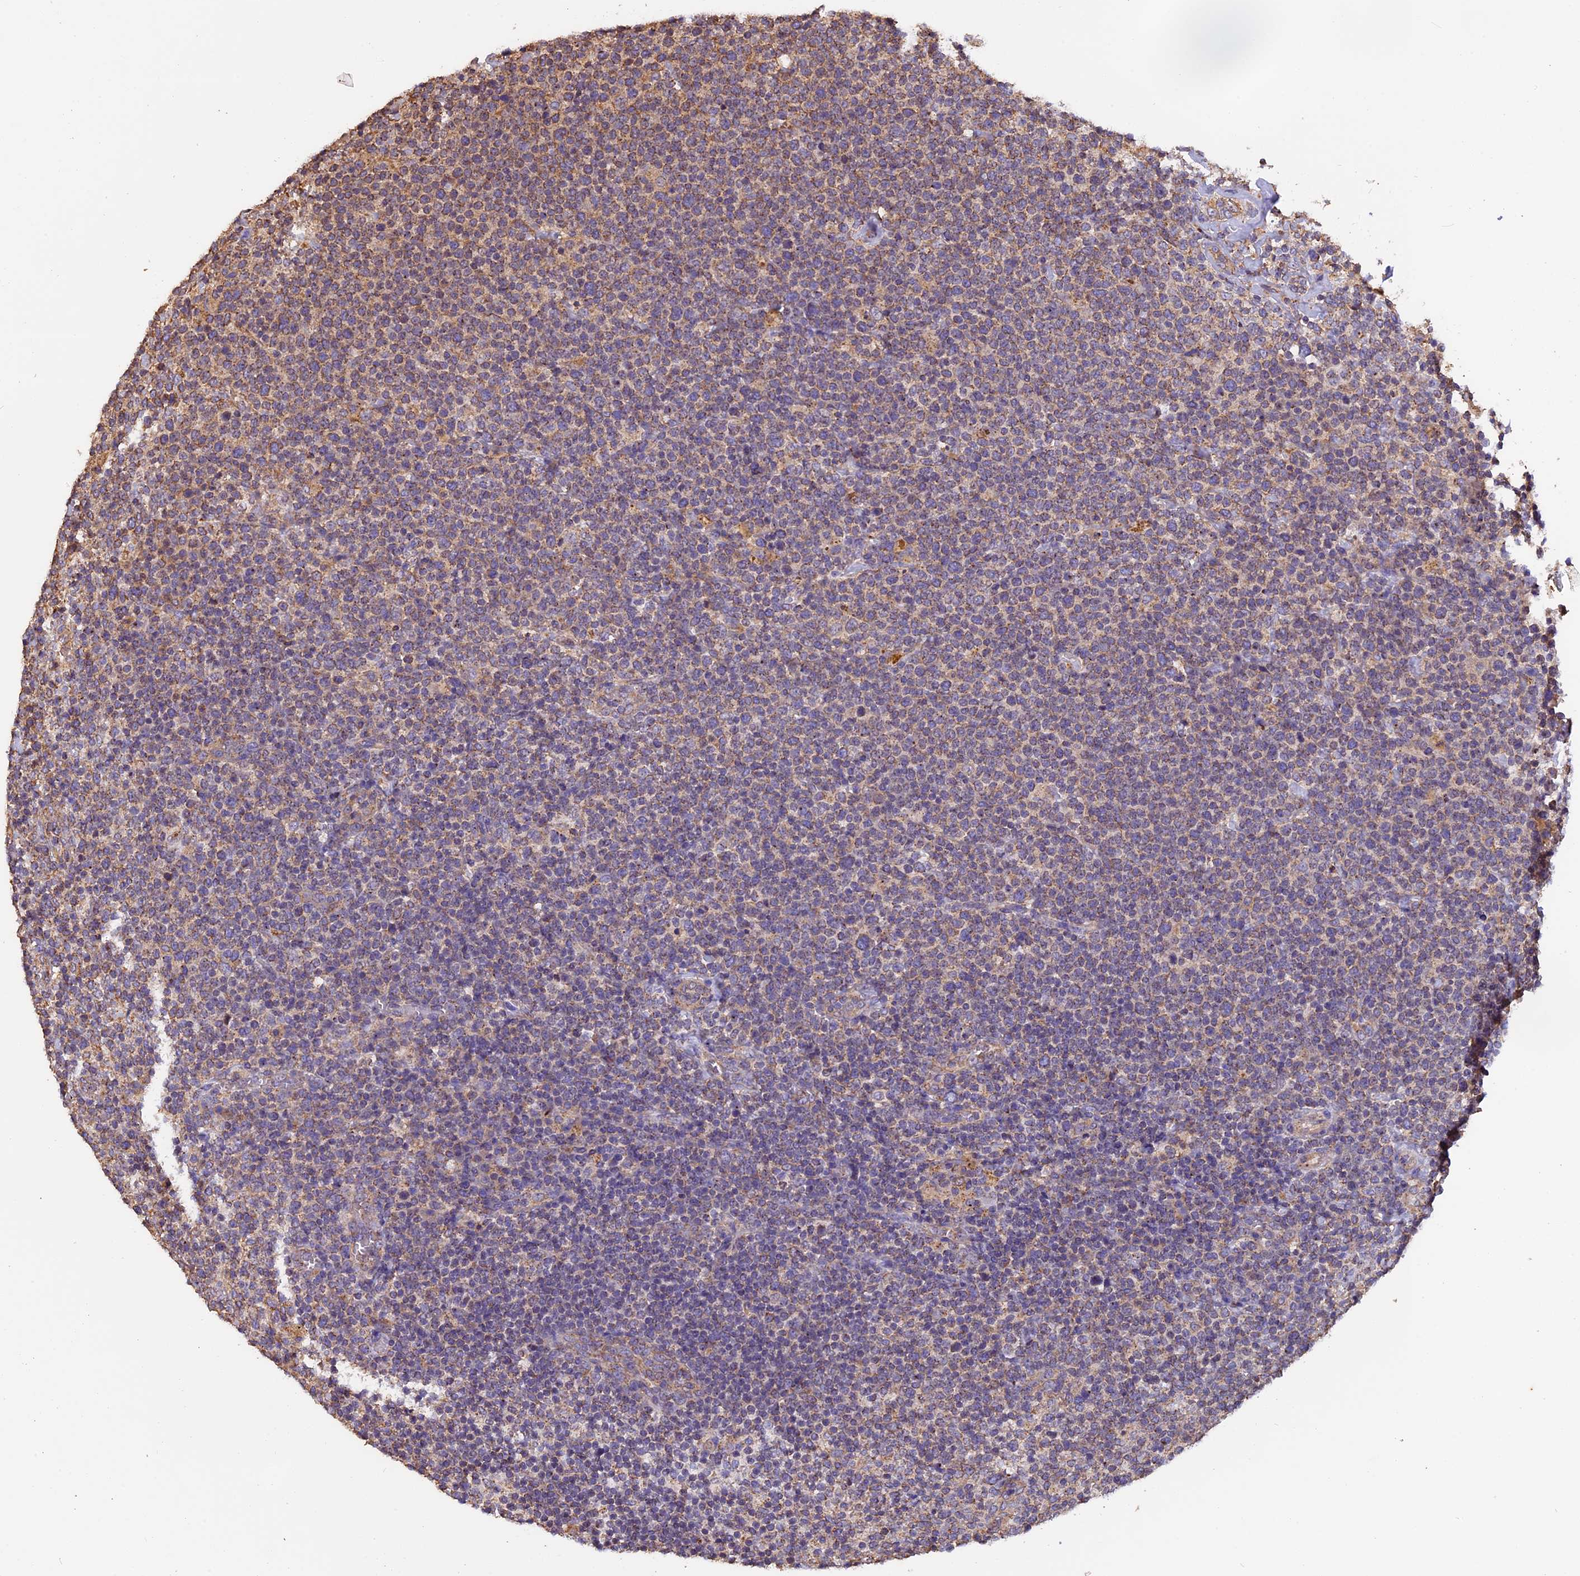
{"staining": {"intensity": "moderate", "quantity": "<25%", "location": "cytoplasmic/membranous"}, "tissue": "lymphoma", "cell_type": "Tumor cells", "image_type": "cancer", "snomed": [{"axis": "morphology", "description": "Malignant lymphoma, non-Hodgkin's type, High grade"}, {"axis": "topography", "description": "Lymph node"}], "caption": "High-grade malignant lymphoma, non-Hodgkin's type stained with a brown dye exhibits moderate cytoplasmic/membranous positive positivity in about <25% of tumor cells.", "gene": "CHMP2A", "patient": {"sex": "male", "age": 61}}